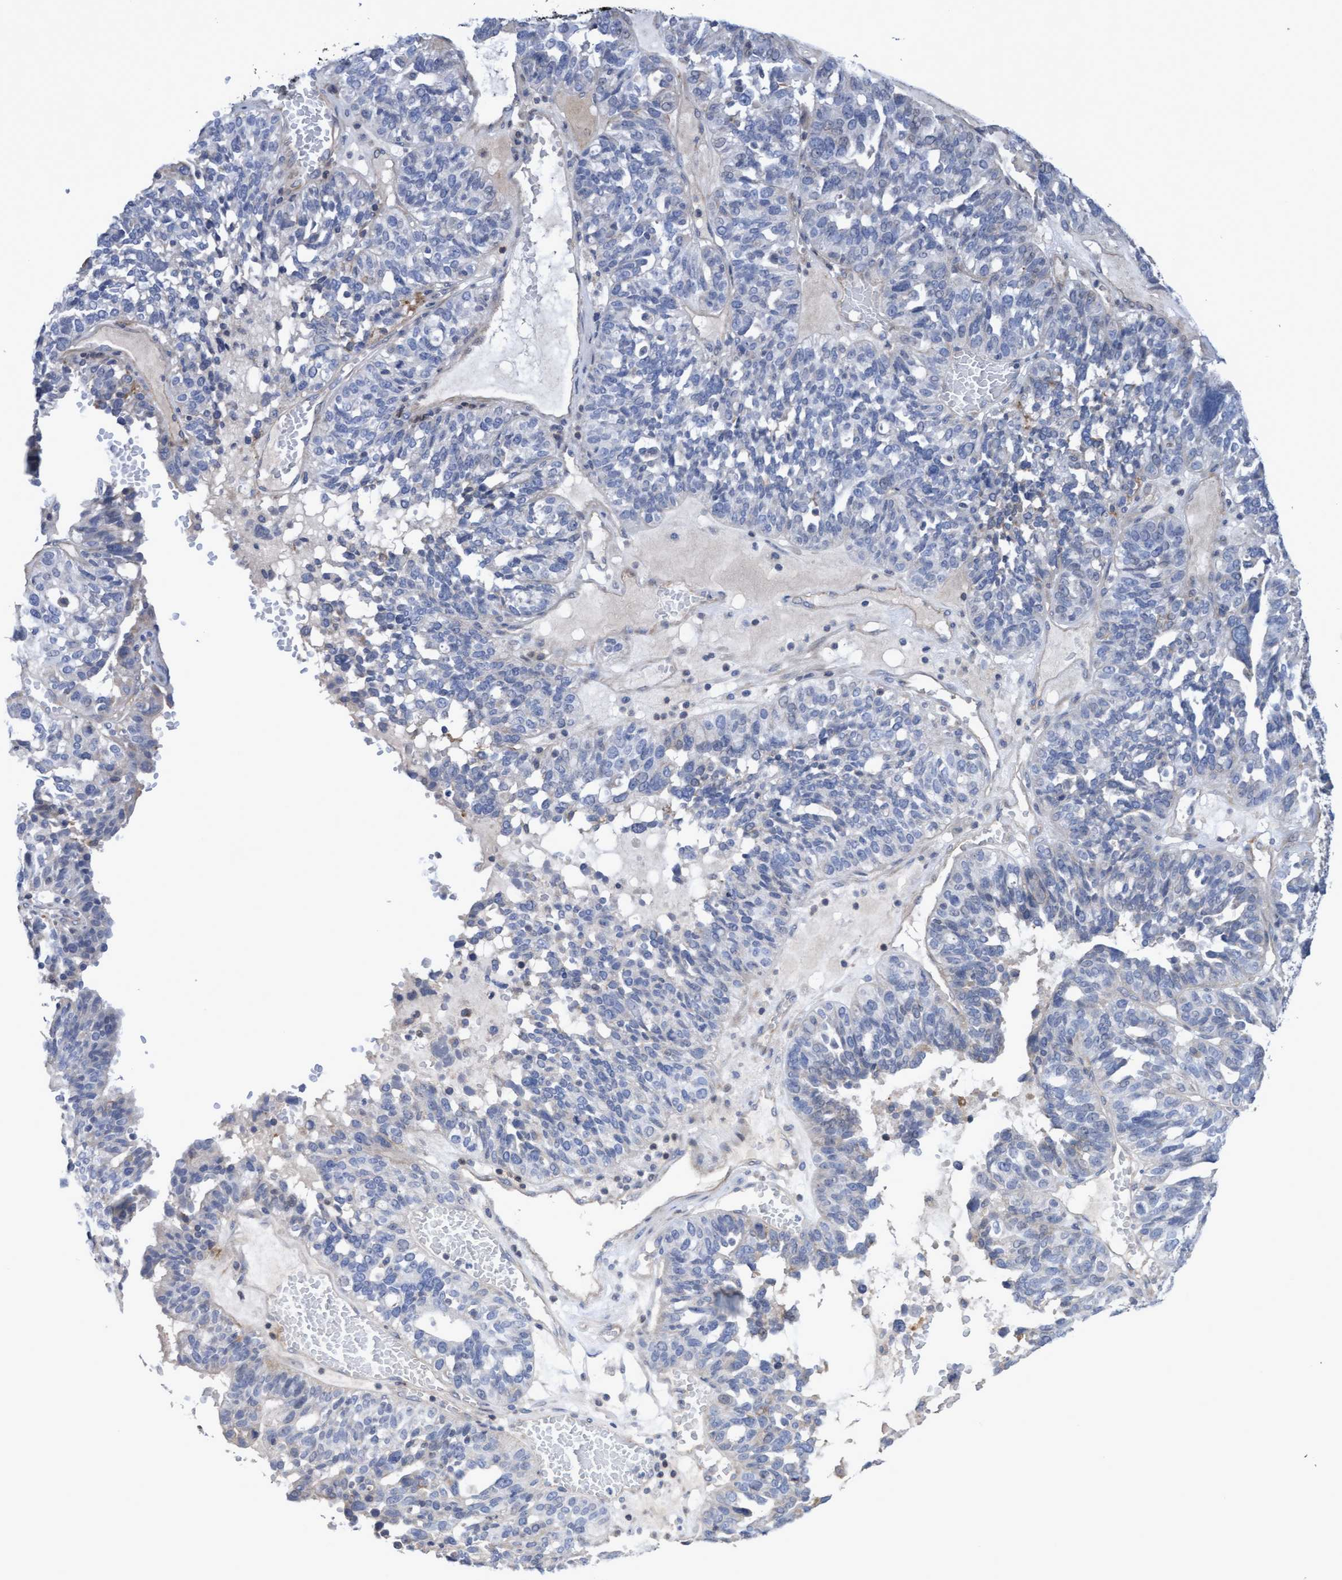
{"staining": {"intensity": "negative", "quantity": "none", "location": "none"}, "tissue": "ovarian cancer", "cell_type": "Tumor cells", "image_type": "cancer", "snomed": [{"axis": "morphology", "description": "Cystadenocarcinoma, serous, NOS"}, {"axis": "topography", "description": "Ovary"}], "caption": "Human ovarian cancer (serous cystadenocarcinoma) stained for a protein using IHC shows no positivity in tumor cells.", "gene": "KRT24", "patient": {"sex": "female", "age": 59}}